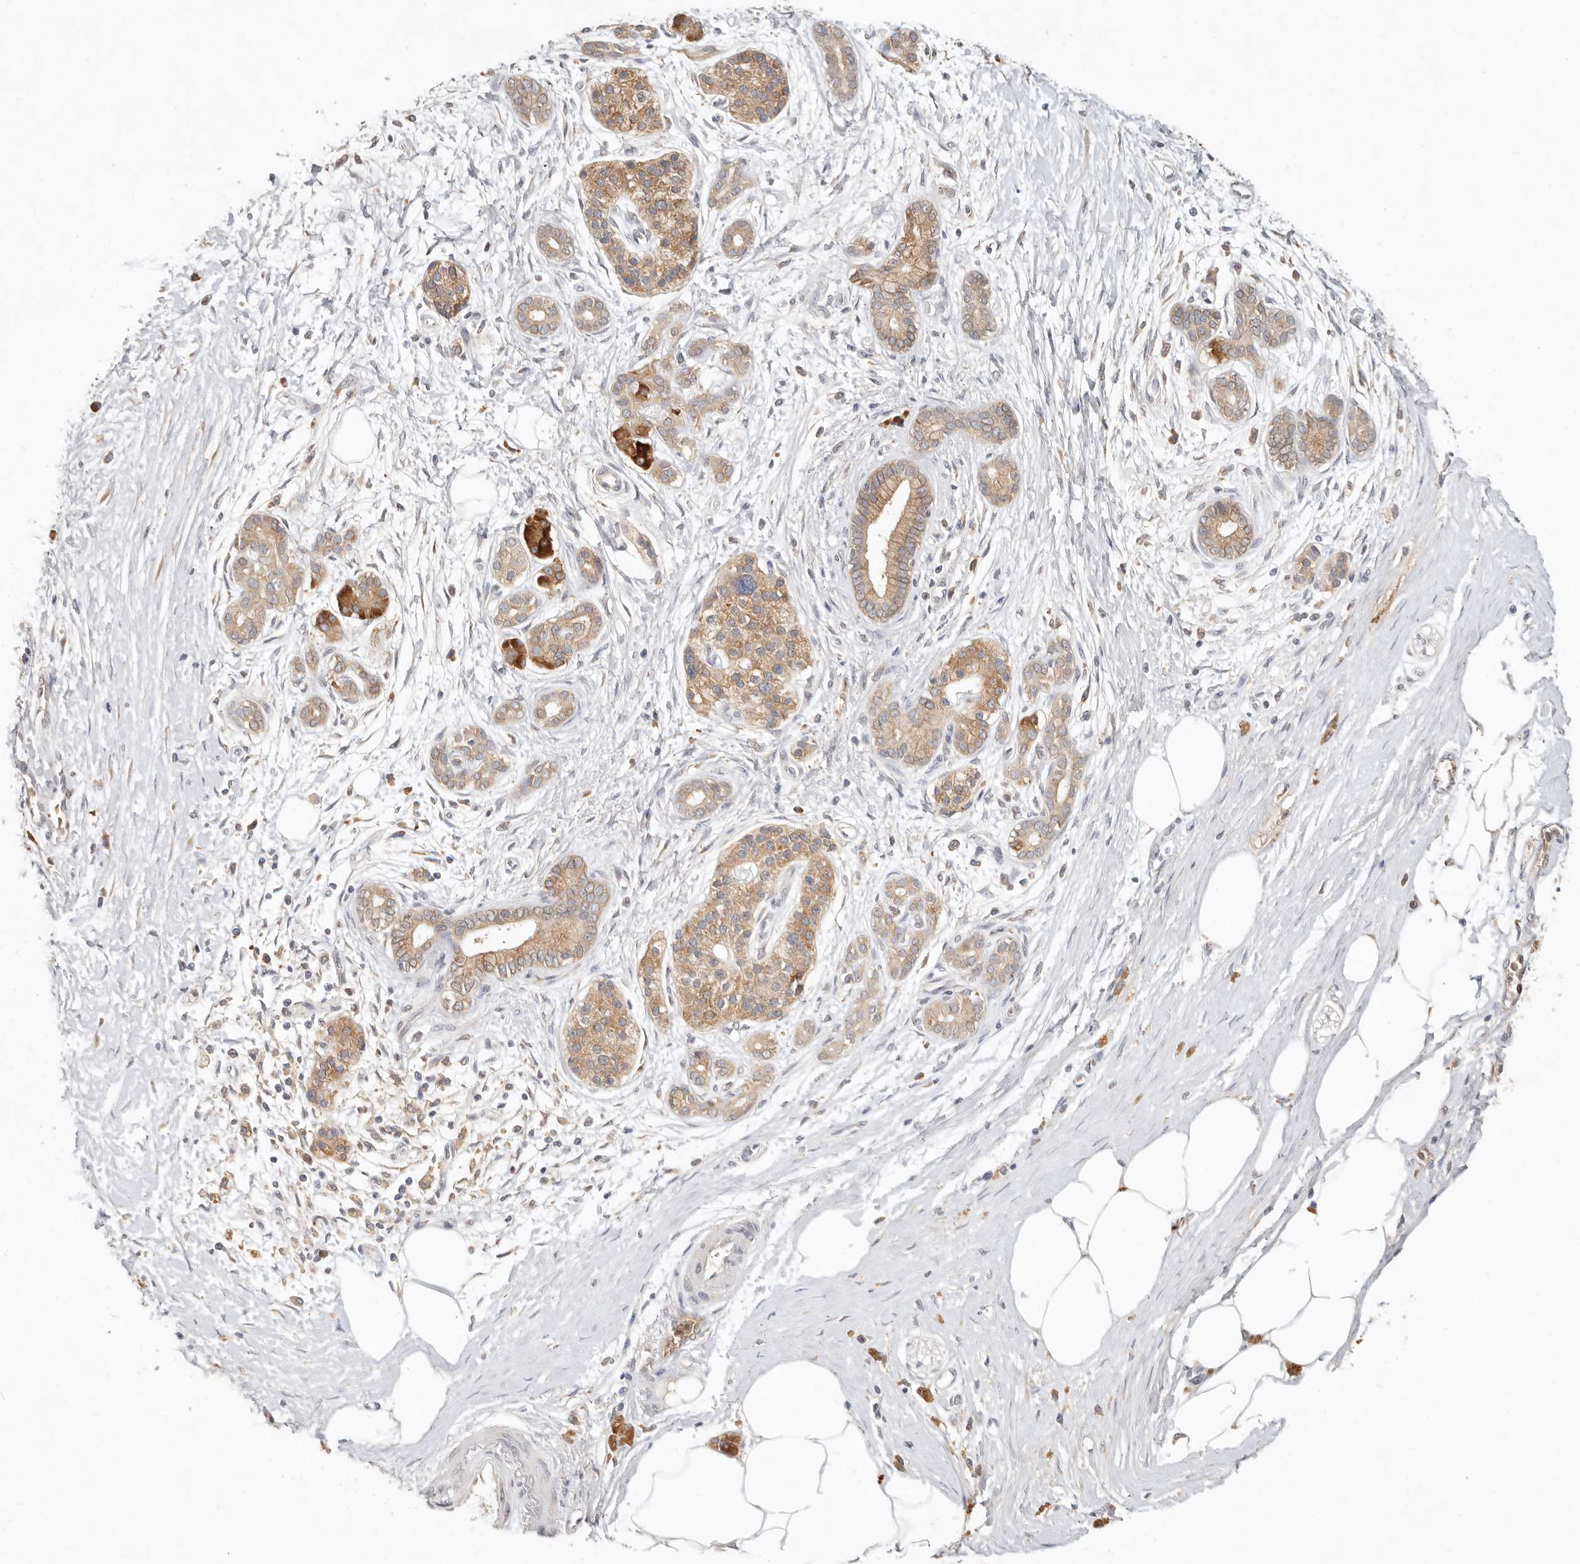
{"staining": {"intensity": "moderate", "quantity": "25%-75%", "location": "cytoplasmic/membranous"}, "tissue": "pancreatic cancer", "cell_type": "Tumor cells", "image_type": "cancer", "snomed": [{"axis": "morphology", "description": "Adenocarcinoma, NOS"}, {"axis": "topography", "description": "Pancreas"}], "caption": "This histopathology image exhibits pancreatic cancer (adenocarcinoma) stained with IHC to label a protein in brown. The cytoplasmic/membranous of tumor cells show moderate positivity for the protein. Nuclei are counter-stained blue.", "gene": "ARHGEF10L", "patient": {"sex": "male", "age": 58}}